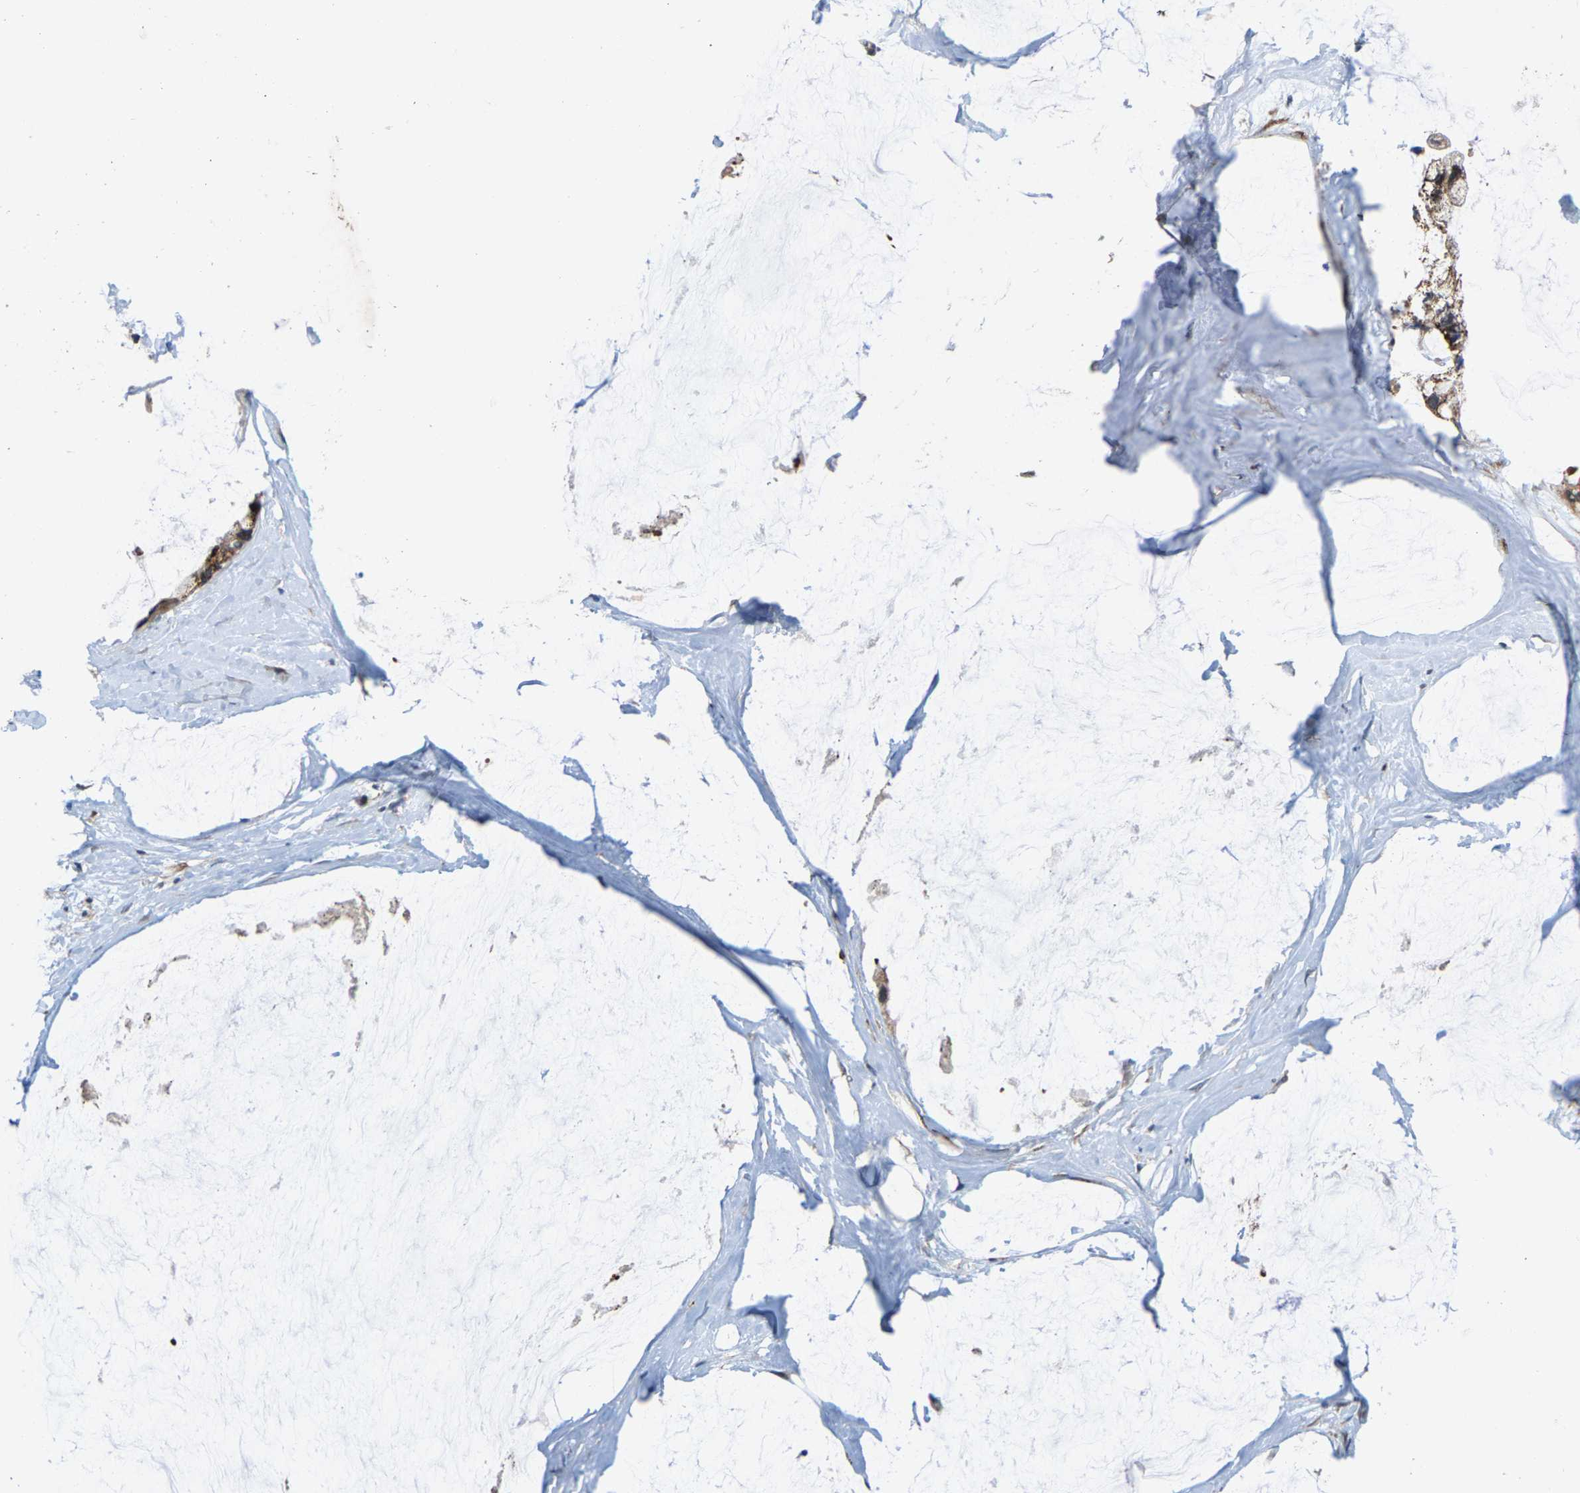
{"staining": {"intensity": "moderate", "quantity": ">75%", "location": "cytoplasmic/membranous"}, "tissue": "ovarian cancer", "cell_type": "Tumor cells", "image_type": "cancer", "snomed": [{"axis": "morphology", "description": "Cystadenocarcinoma, mucinous, NOS"}, {"axis": "topography", "description": "Ovary"}], "caption": "Human ovarian mucinous cystadenocarcinoma stained for a protein (brown) shows moderate cytoplasmic/membranous positive positivity in about >75% of tumor cells.", "gene": "TDRKH", "patient": {"sex": "female", "age": 39}}